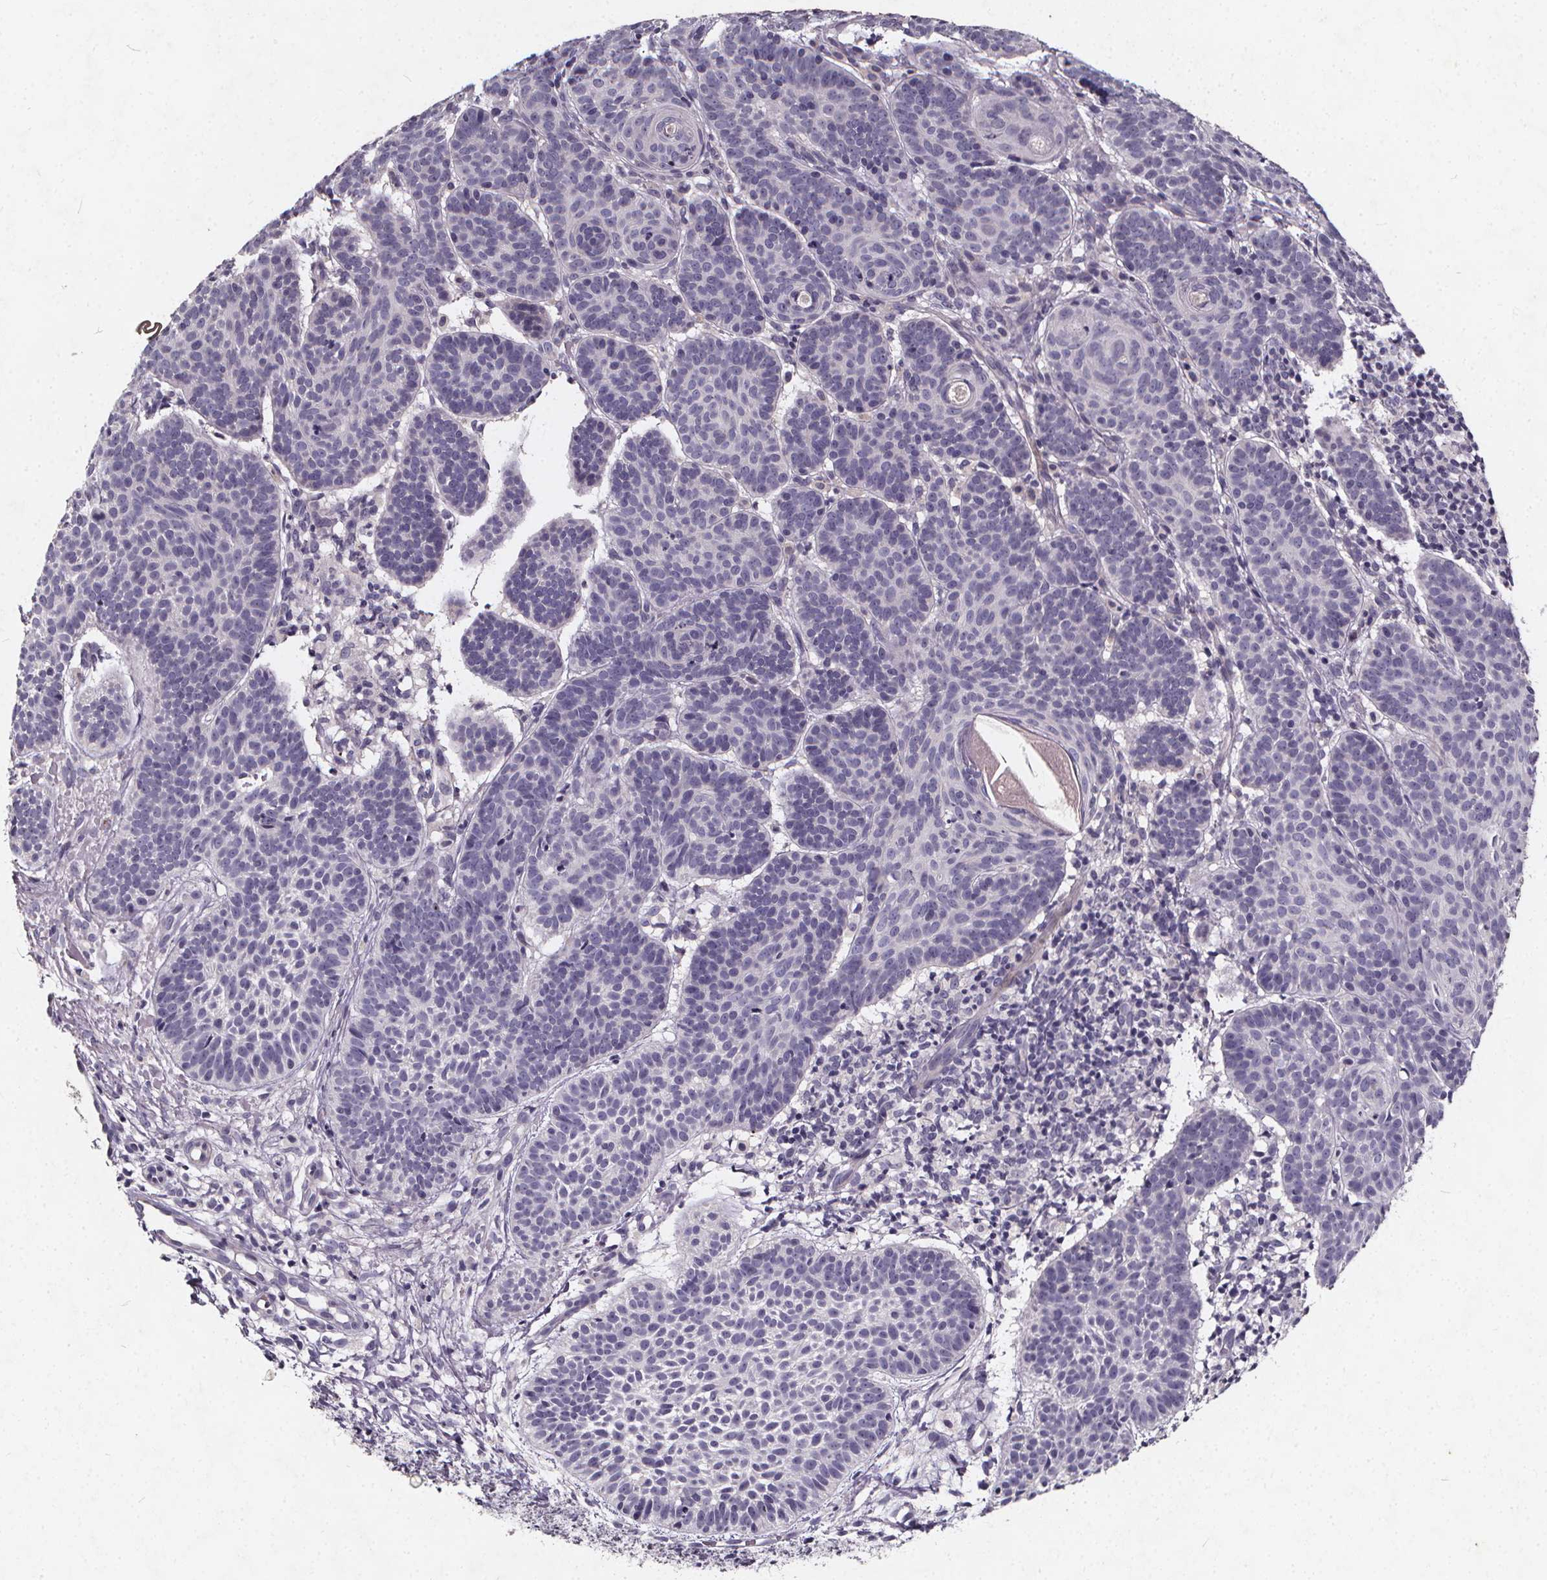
{"staining": {"intensity": "negative", "quantity": "none", "location": "none"}, "tissue": "skin cancer", "cell_type": "Tumor cells", "image_type": "cancer", "snomed": [{"axis": "morphology", "description": "Basal cell carcinoma"}, {"axis": "topography", "description": "Skin"}], "caption": "The micrograph shows no significant staining in tumor cells of skin basal cell carcinoma. (Stains: DAB (3,3'-diaminobenzidine) IHC with hematoxylin counter stain, Microscopy: brightfield microscopy at high magnification).", "gene": "TSPAN14", "patient": {"sex": "male", "age": 72}}